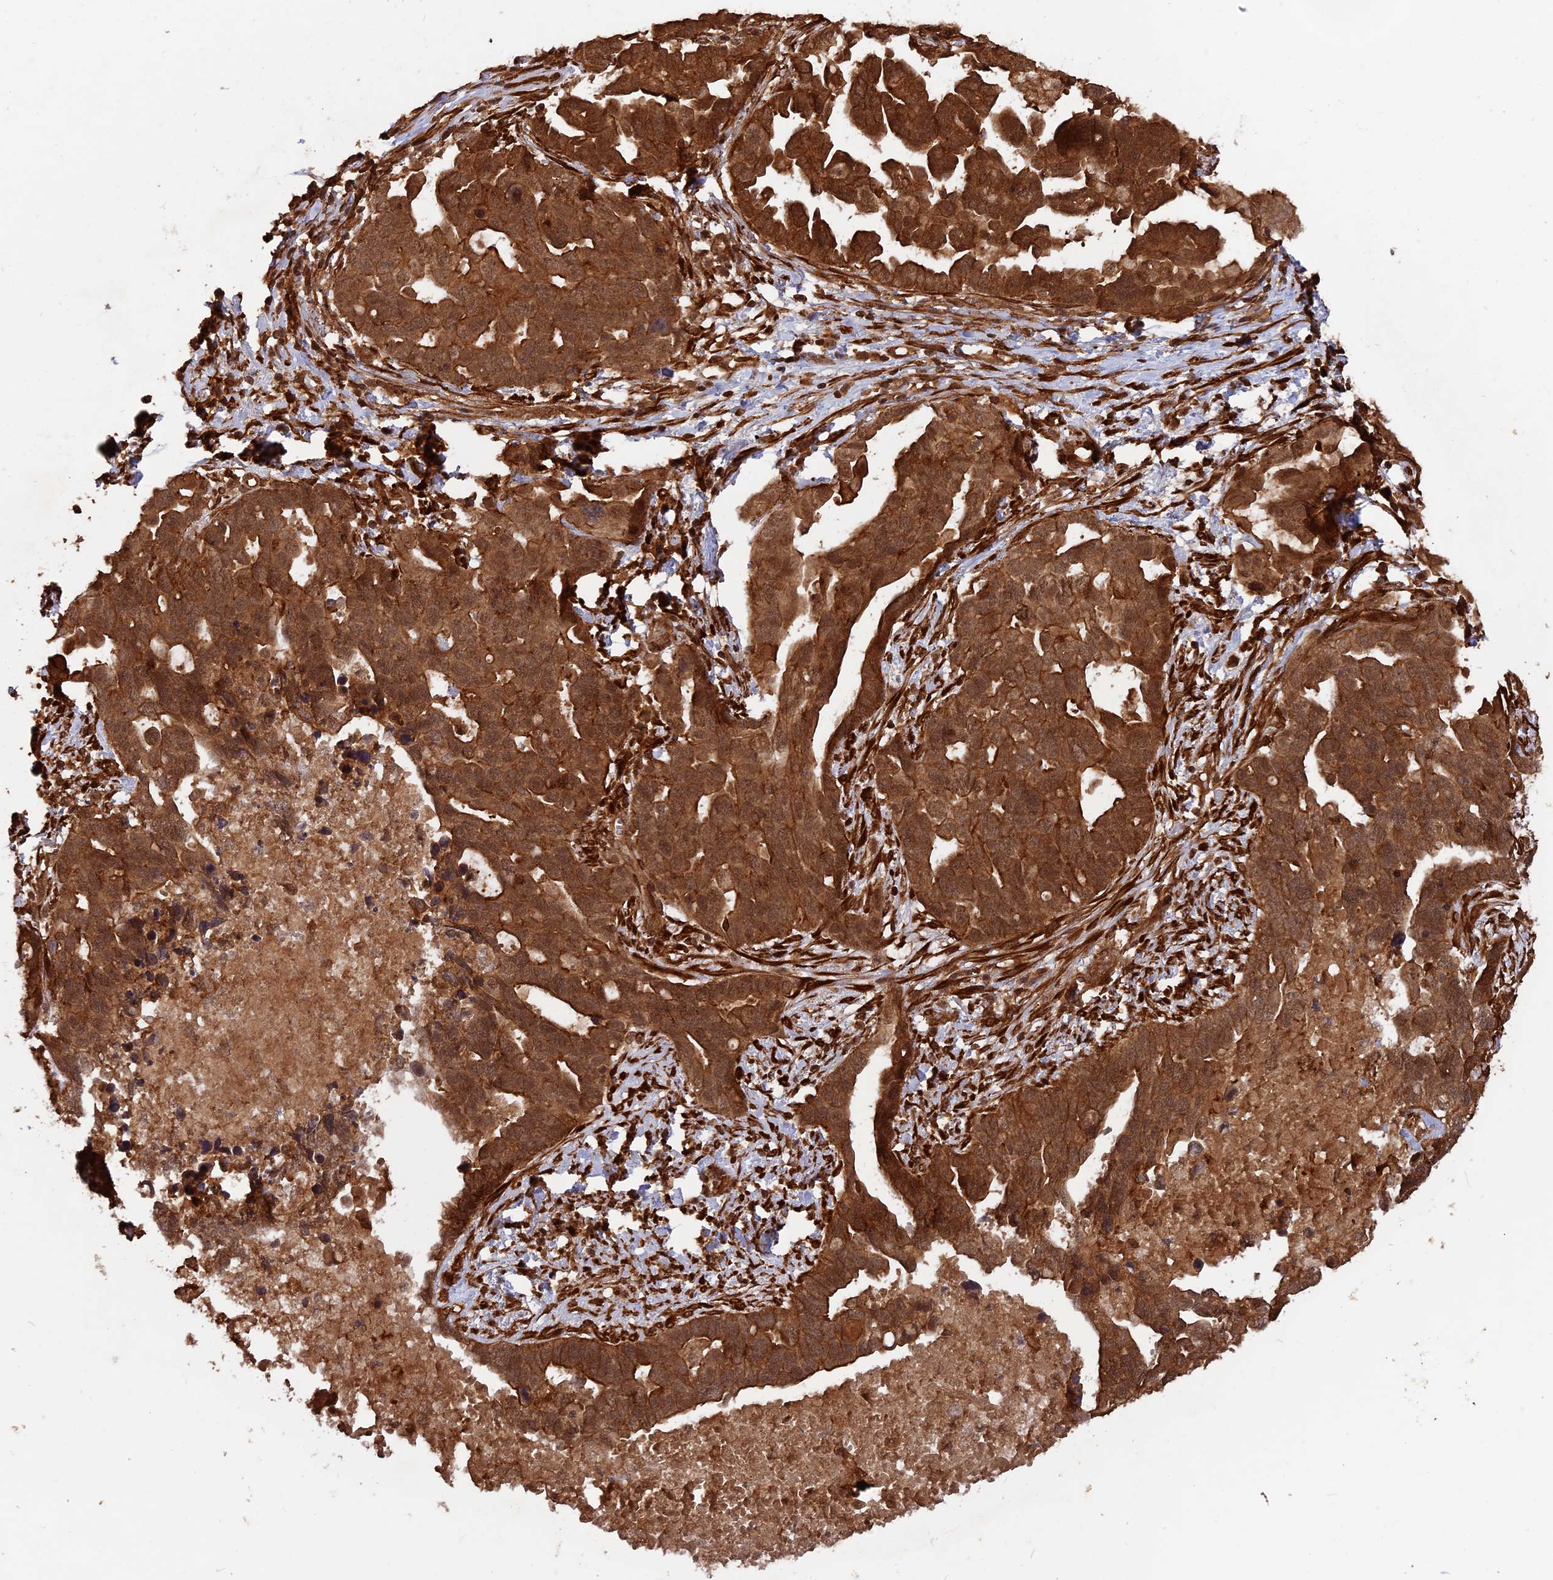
{"staining": {"intensity": "strong", "quantity": ">75%", "location": "cytoplasmic/membranous"}, "tissue": "ovarian cancer", "cell_type": "Tumor cells", "image_type": "cancer", "snomed": [{"axis": "morphology", "description": "Cystadenocarcinoma, serous, NOS"}, {"axis": "topography", "description": "Ovary"}], "caption": "Brown immunohistochemical staining in ovarian cancer shows strong cytoplasmic/membranous staining in about >75% of tumor cells.", "gene": "CCDC174", "patient": {"sex": "female", "age": 54}}